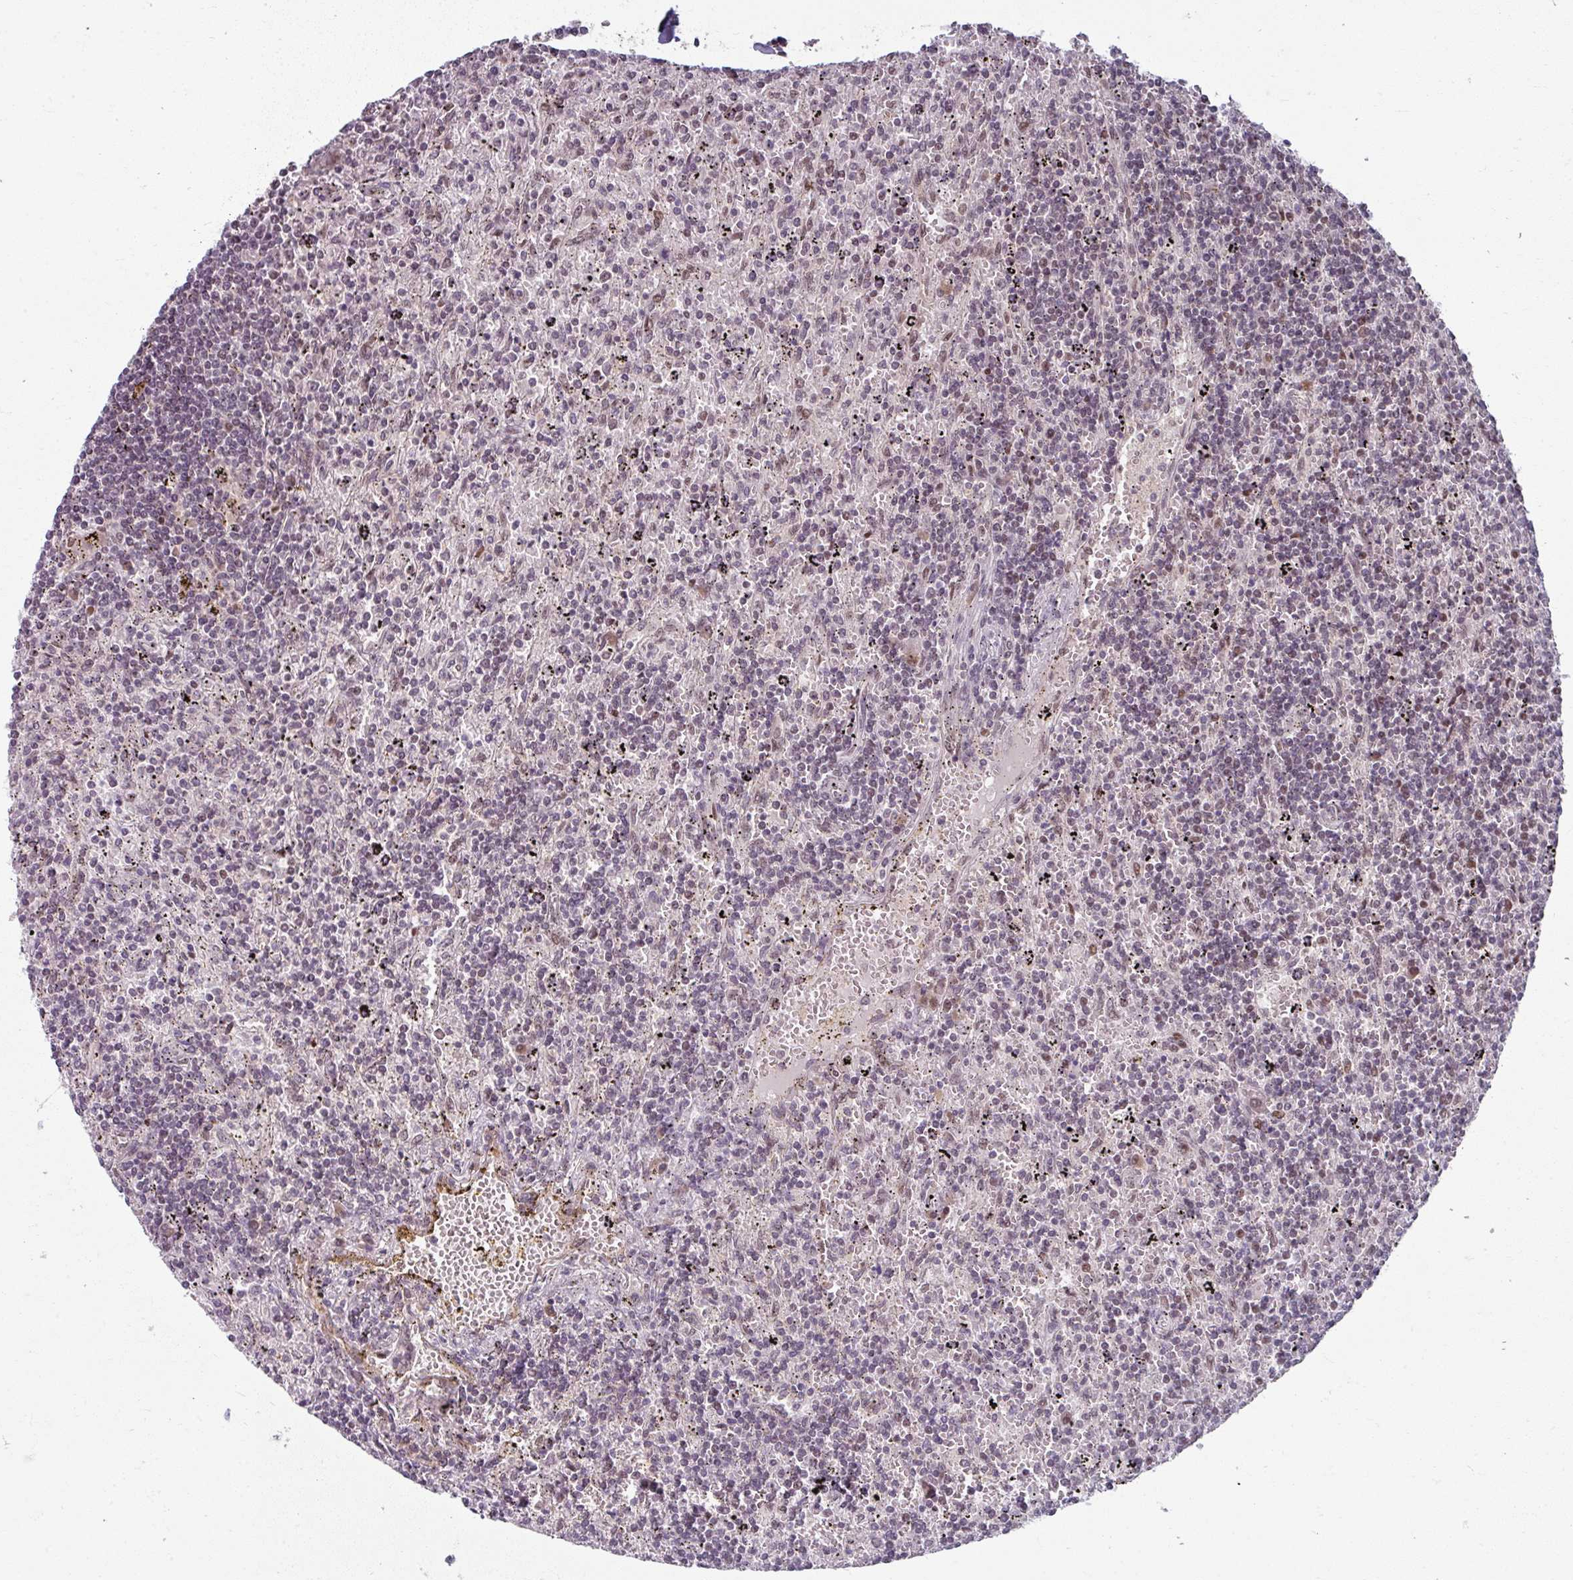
{"staining": {"intensity": "negative", "quantity": "none", "location": "none"}, "tissue": "lymphoma", "cell_type": "Tumor cells", "image_type": "cancer", "snomed": [{"axis": "morphology", "description": "Malignant lymphoma, non-Hodgkin's type, Low grade"}, {"axis": "topography", "description": "Spleen"}], "caption": "The immunohistochemistry photomicrograph has no significant expression in tumor cells of low-grade malignant lymphoma, non-Hodgkin's type tissue.", "gene": "KLC3", "patient": {"sex": "male", "age": 76}}